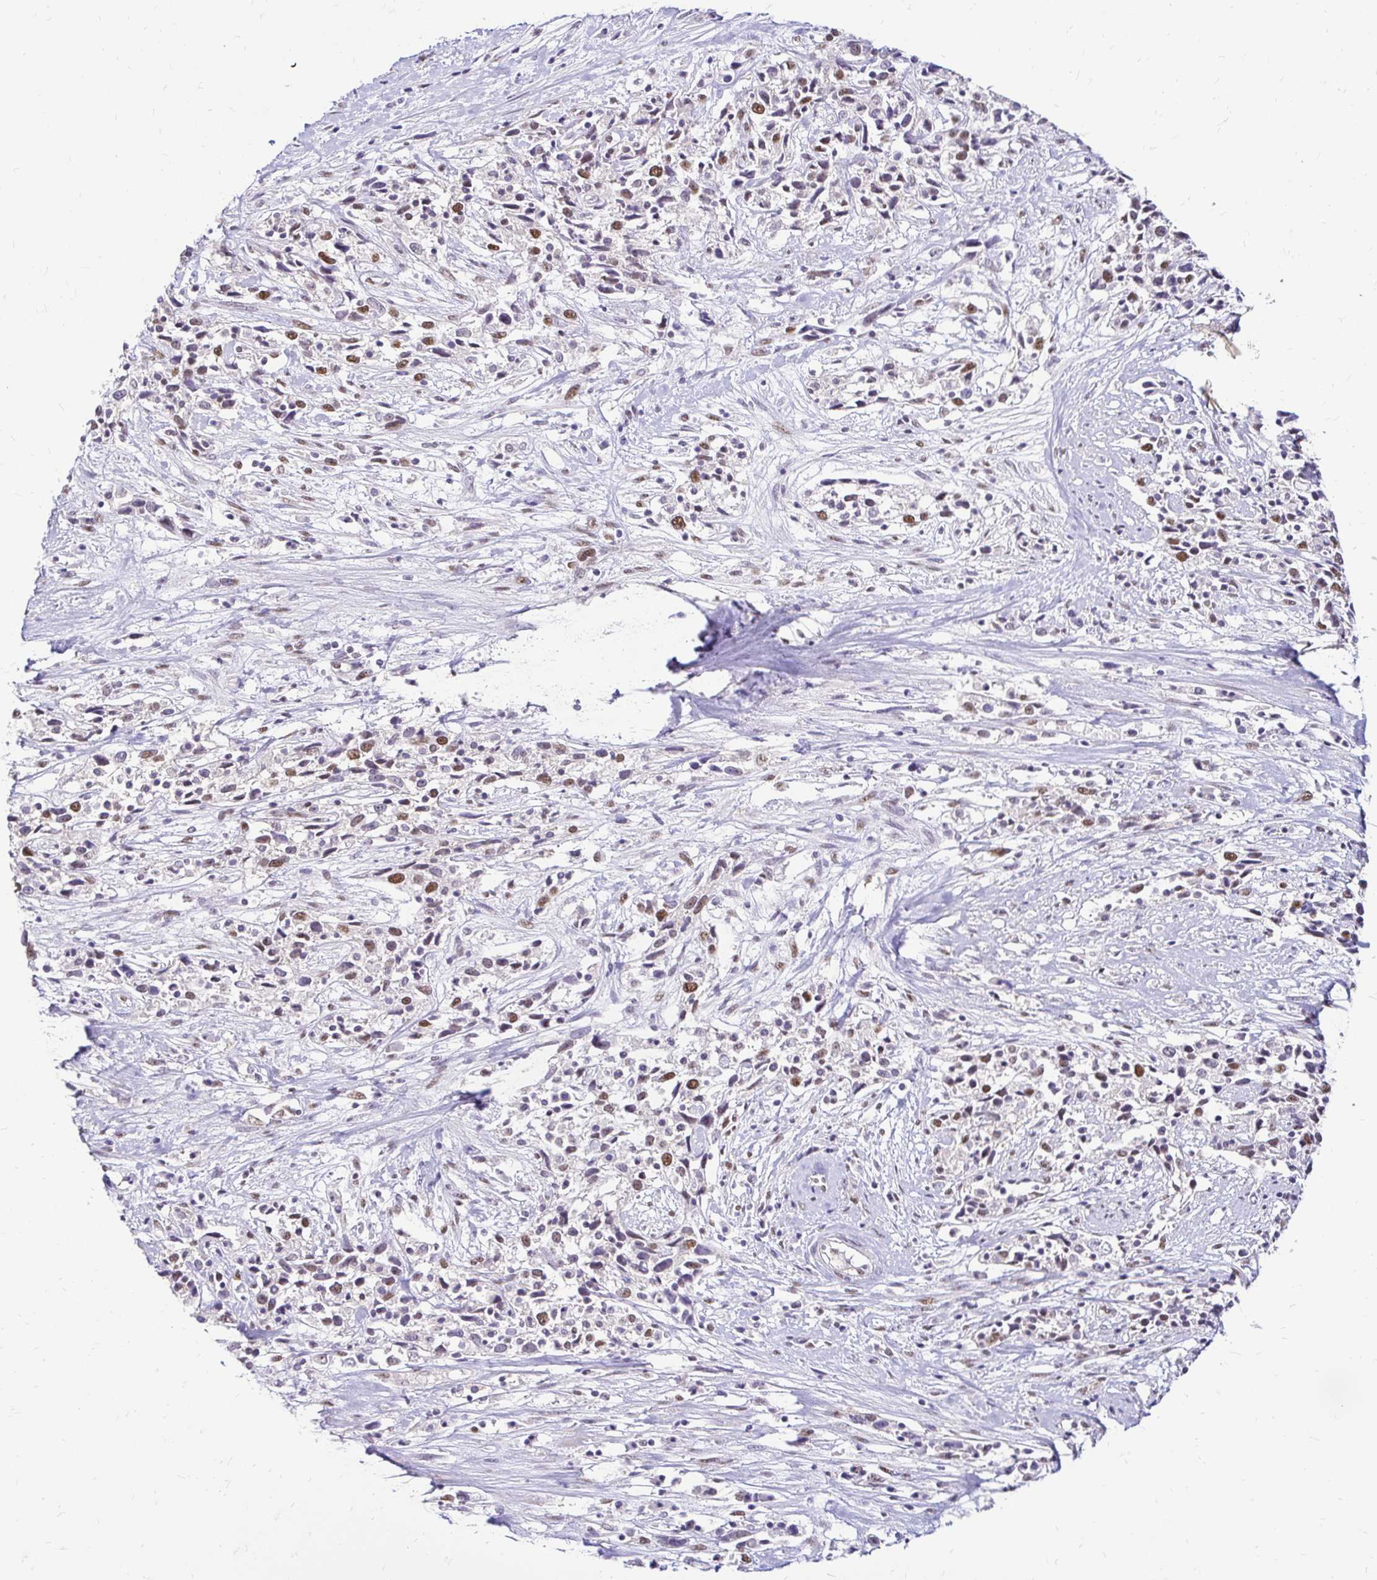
{"staining": {"intensity": "moderate", "quantity": ">75%", "location": "nuclear"}, "tissue": "cervical cancer", "cell_type": "Tumor cells", "image_type": "cancer", "snomed": [{"axis": "morphology", "description": "Adenocarcinoma, NOS"}, {"axis": "topography", "description": "Cervix"}], "caption": "Immunohistochemical staining of cervical adenocarcinoma demonstrates medium levels of moderate nuclear expression in about >75% of tumor cells. (Brightfield microscopy of DAB IHC at high magnification).", "gene": "RIMS4", "patient": {"sex": "female", "age": 40}}